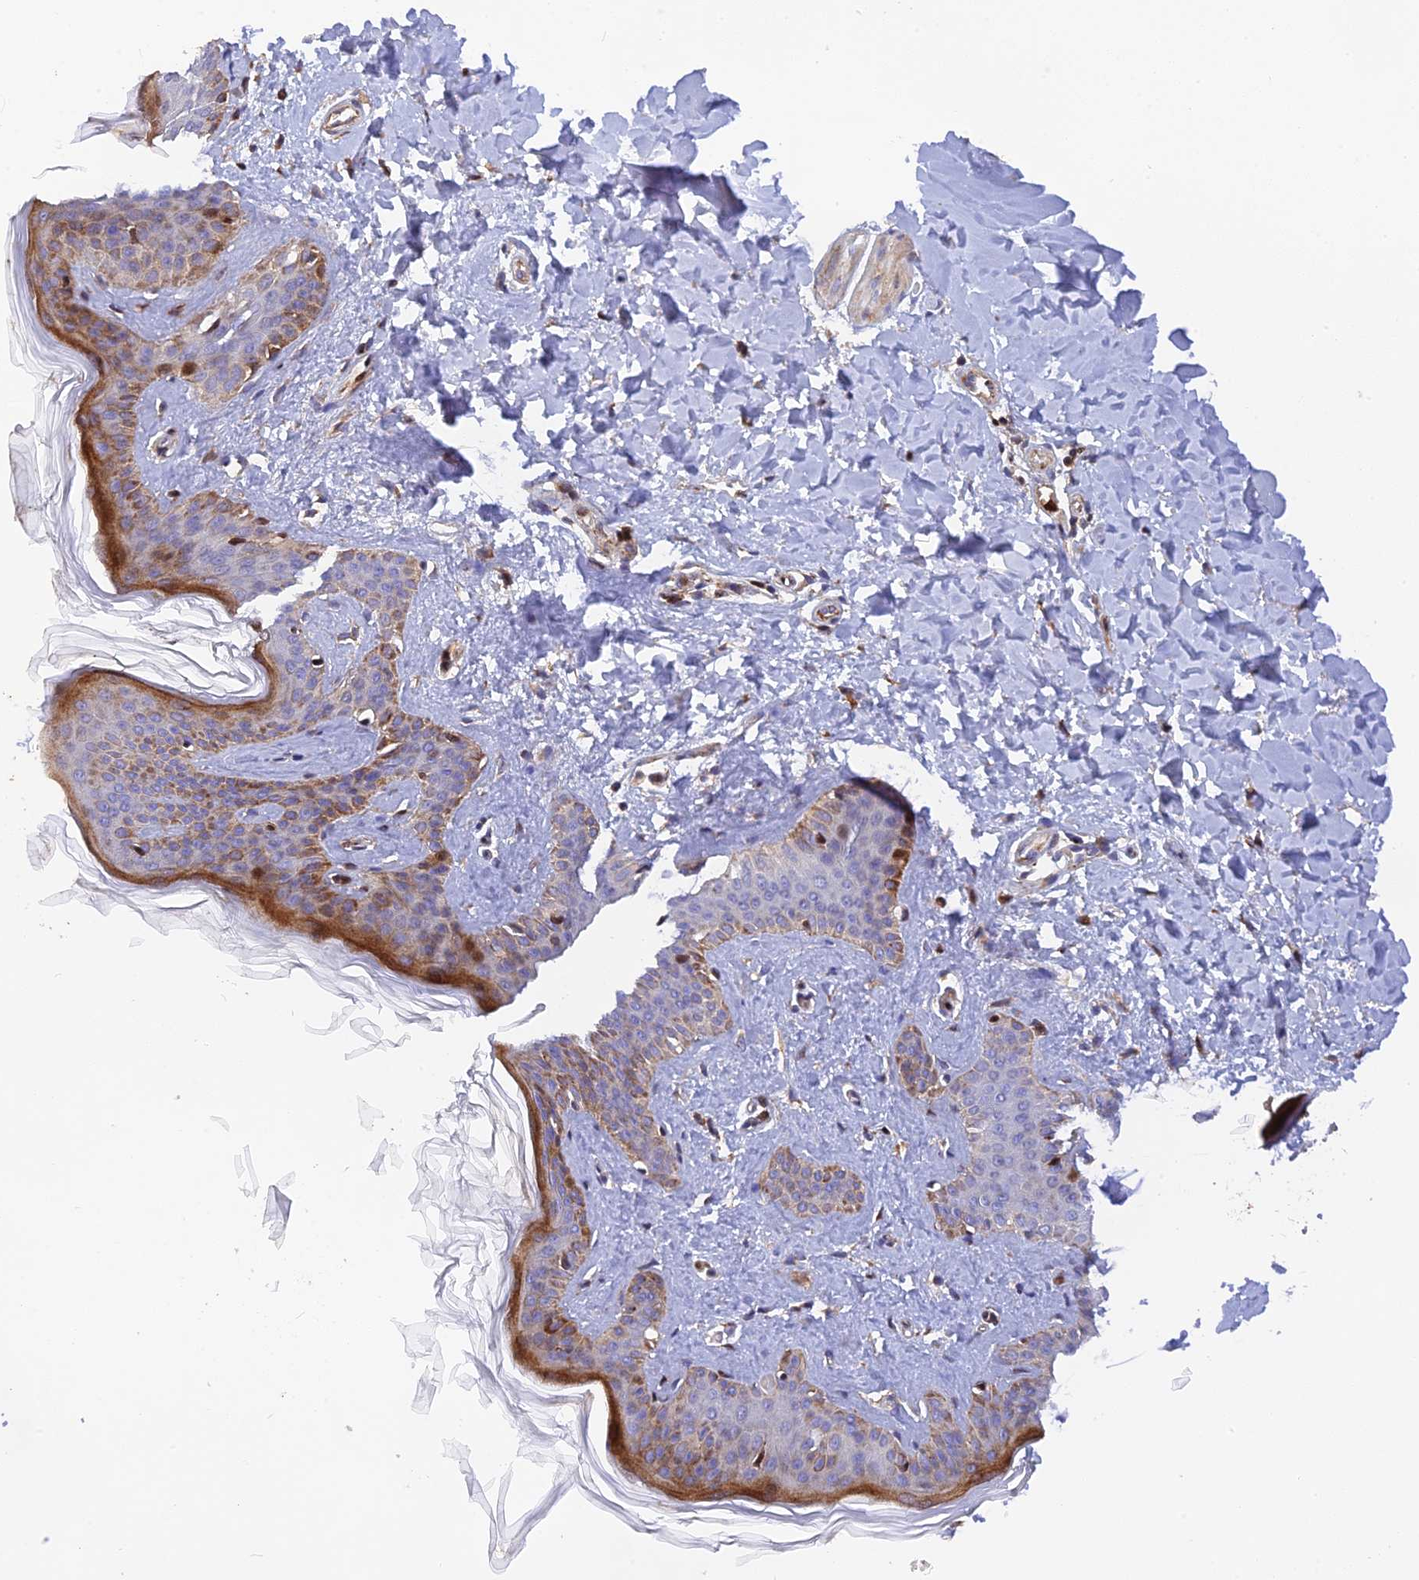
{"staining": {"intensity": "moderate", "quantity": ">75%", "location": "cytoplasmic/membranous"}, "tissue": "skin", "cell_type": "Fibroblasts", "image_type": "normal", "snomed": [{"axis": "morphology", "description": "Normal tissue, NOS"}, {"axis": "topography", "description": "Skin"}], "caption": "Protein staining demonstrates moderate cytoplasmic/membranous staining in about >75% of fibroblasts in benign skin.", "gene": "CPSF4L", "patient": {"sex": "female", "age": 17}}